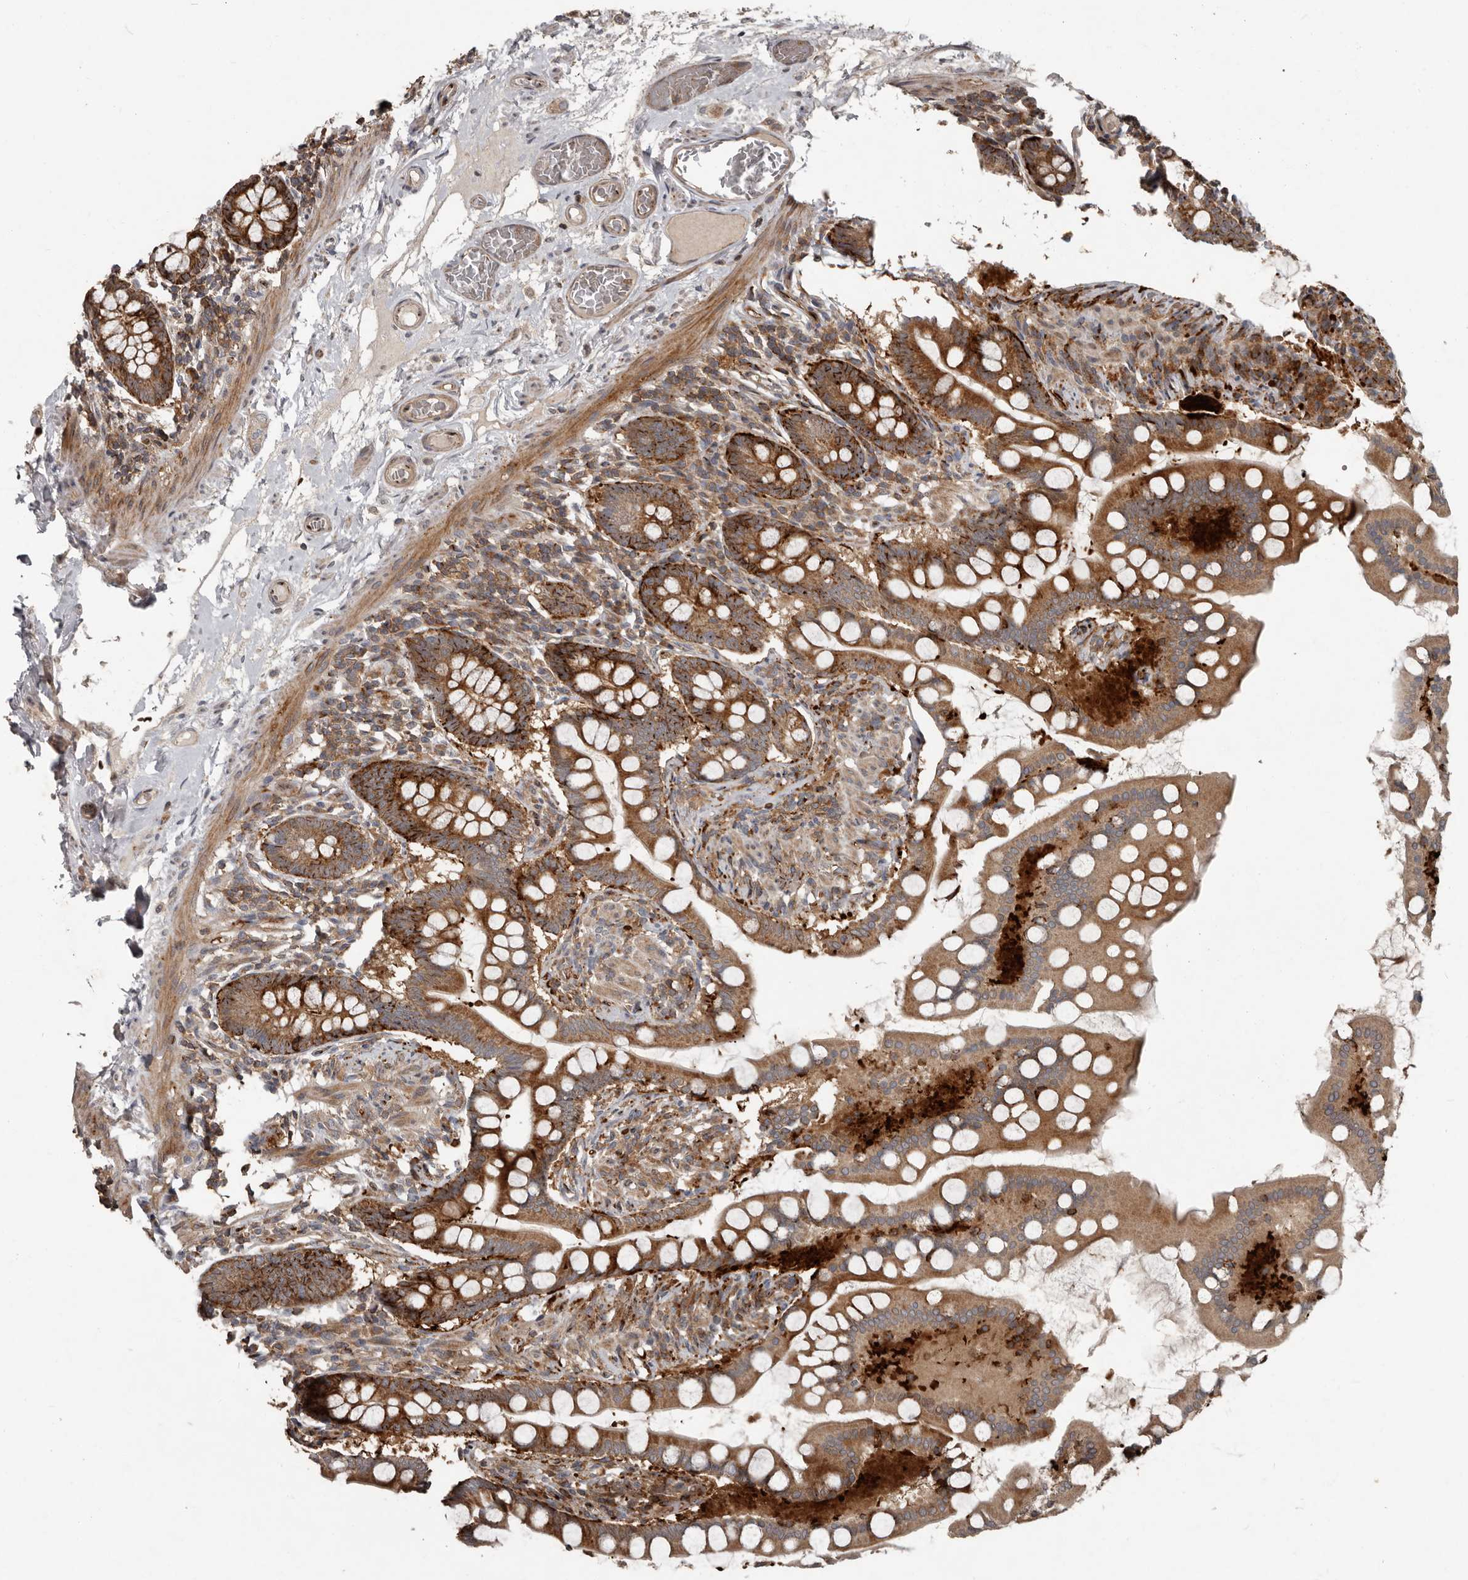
{"staining": {"intensity": "strong", "quantity": ">75%", "location": "cytoplasmic/membranous"}, "tissue": "small intestine", "cell_type": "Glandular cells", "image_type": "normal", "snomed": [{"axis": "morphology", "description": "Normal tissue, NOS"}, {"axis": "topography", "description": "Small intestine"}], "caption": "This photomicrograph displays immunohistochemistry (IHC) staining of unremarkable human small intestine, with high strong cytoplasmic/membranous positivity in approximately >75% of glandular cells.", "gene": "FBXO31", "patient": {"sex": "male", "age": 41}}